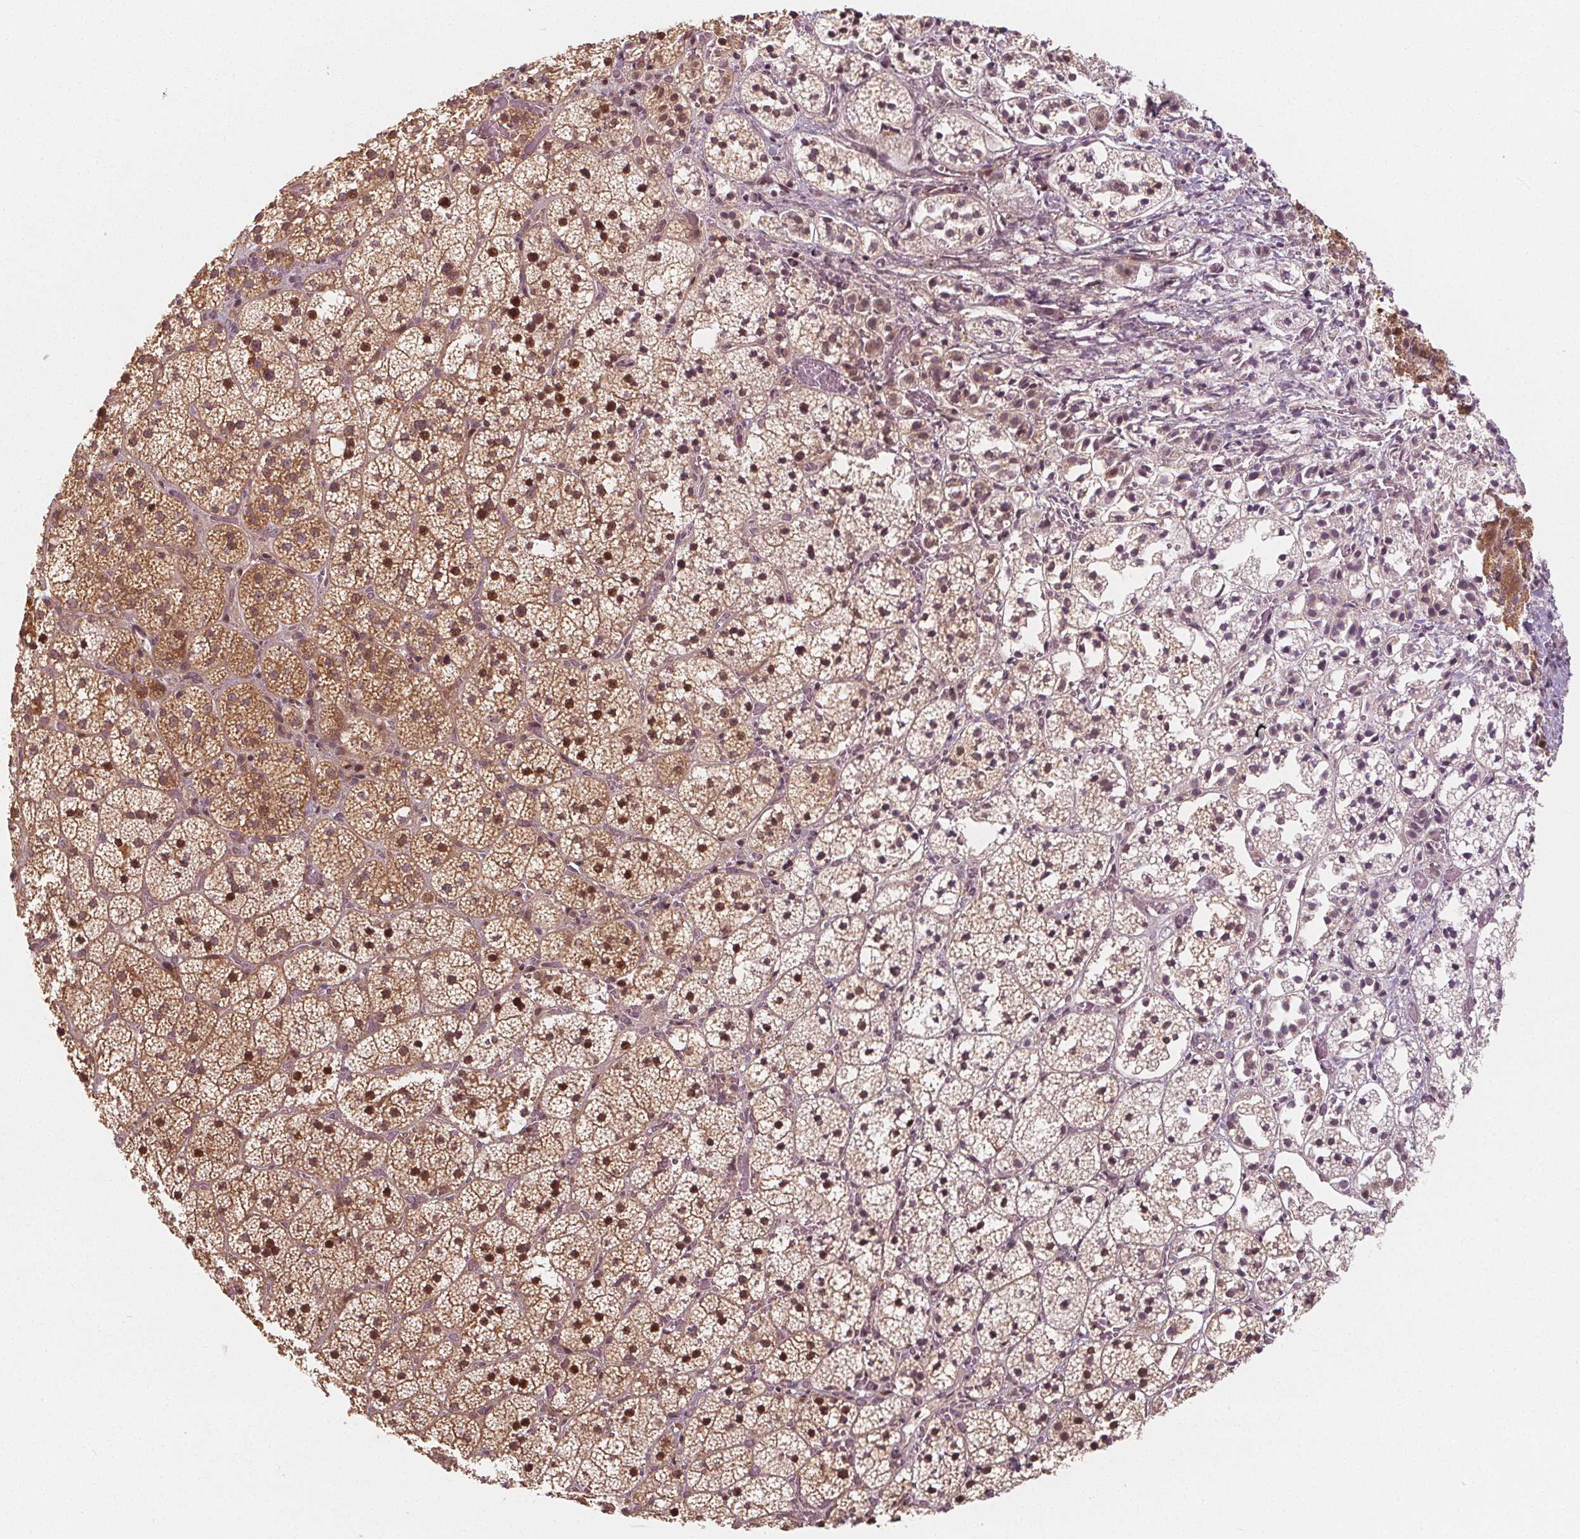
{"staining": {"intensity": "moderate", "quantity": ">75%", "location": "cytoplasmic/membranous,nuclear"}, "tissue": "adrenal gland", "cell_type": "Glandular cells", "image_type": "normal", "snomed": [{"axis": "morphology", "description": "Normal tissue, NOS"}, {"axis": "topography", "description": "Adrenal gland"}], "caption": "The histopathology image reveals staining of normal adrenal gland, revealing moderate cytoplasmic/membranous,nuclear protein positivity (brown color) within glandular cells. The staining was performed using DAB to visualize the protein expression in brown, while the nuclei were stained in blue with hematoxylin (Magnification: 20x).", "gene": "AKT1S1", "patient": {"sex": "male", "age": 53}}